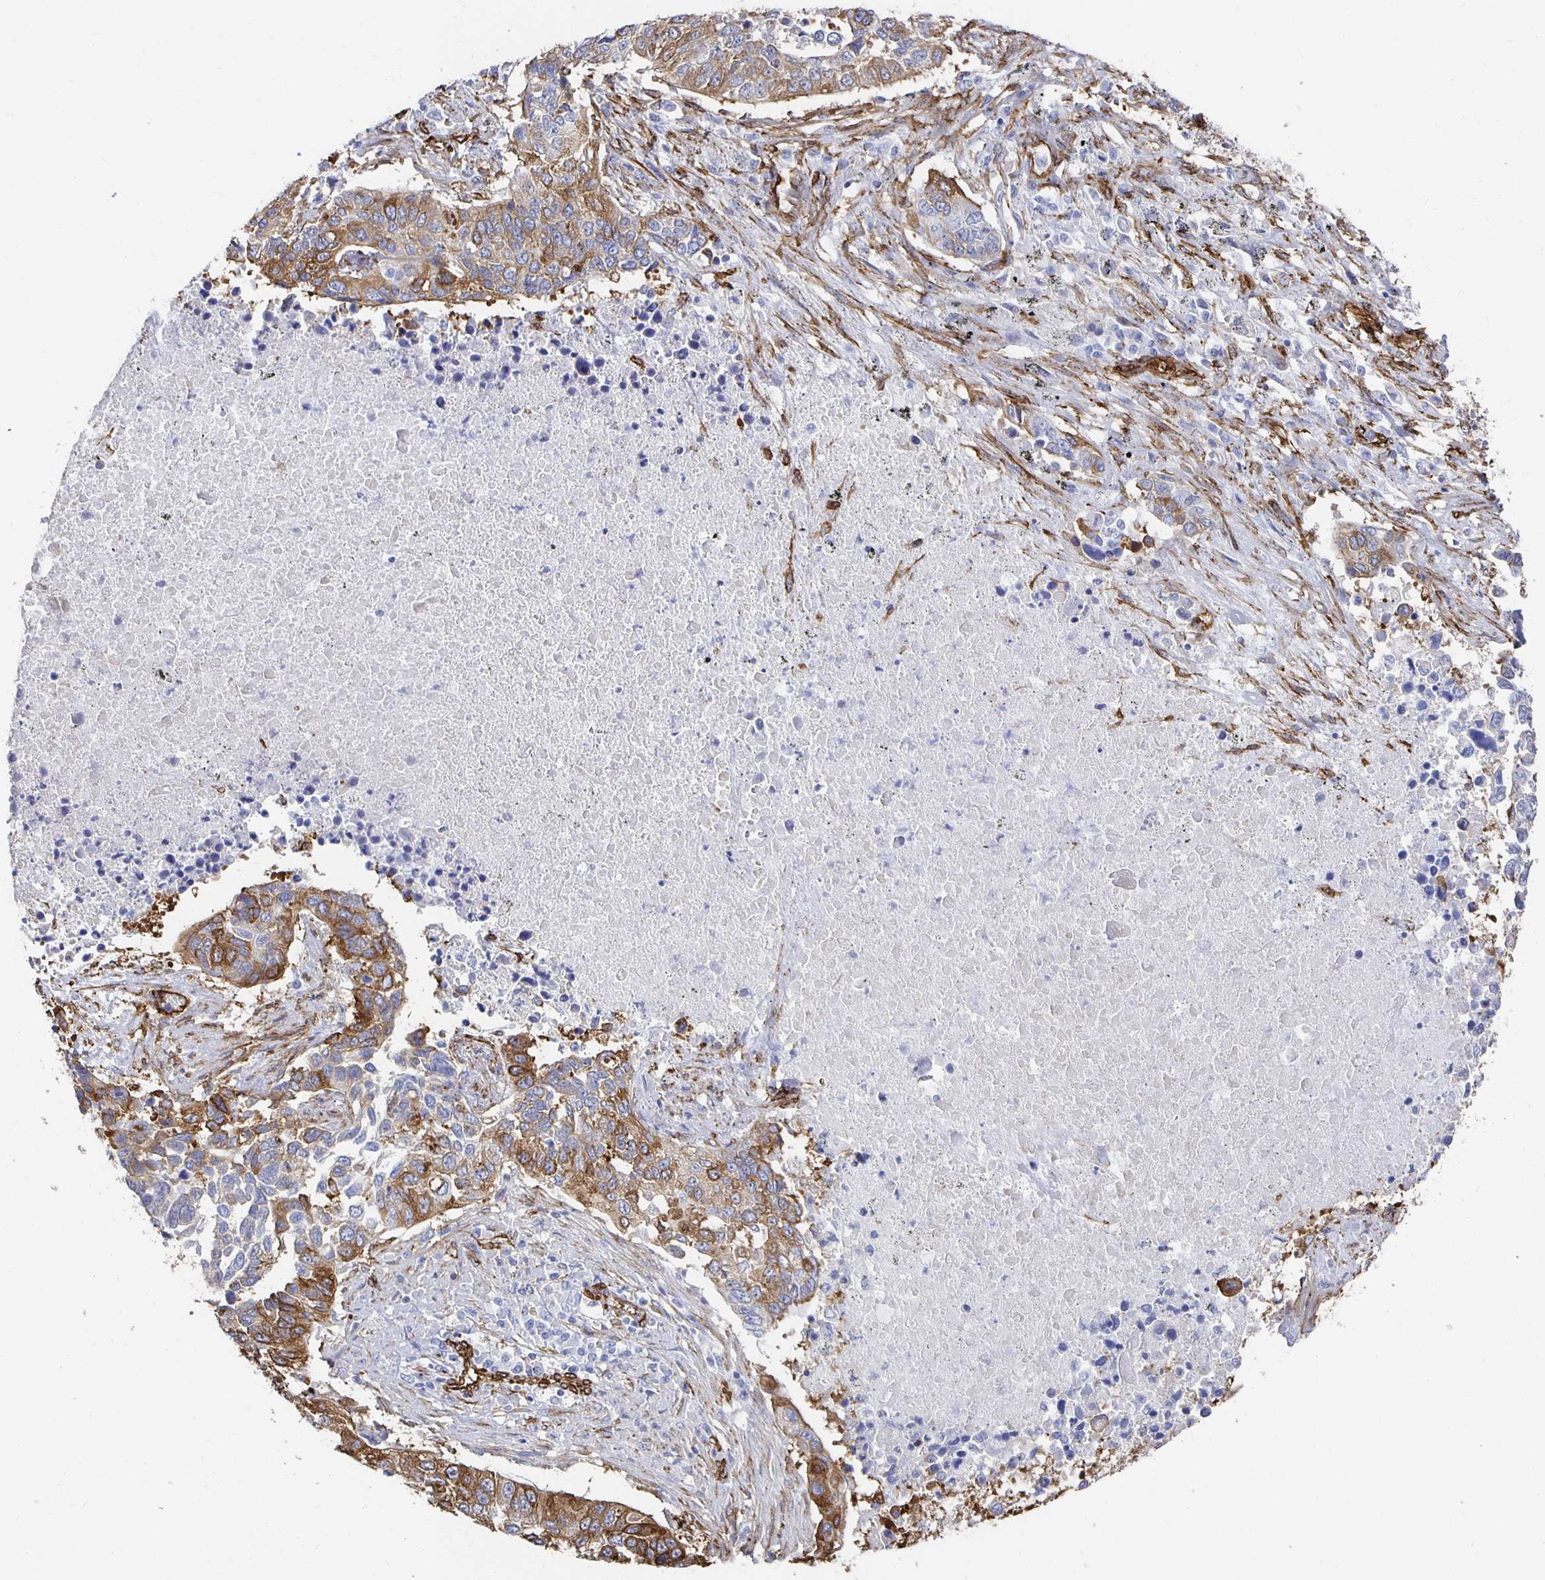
{"staining": {"intensity": "moderate", "quantity": "<25%", "location": "cytoplasmic/membranous"}, "tissue": "lung cancer", "cell_type": "Tumor cells", "image_type": "cancer", "snomed": [{"axis": "morphology", "description": "Squamous cell carcinoma, NOS"}, {"axis": "topography", "description": "Lung"}], "caption": "Squamous cell carcinoma (lung) stained with DAB (3,3'-diaminobenzidine) IHC shows low levels of moderate cytoplasmic/membranous expression in approximately <25% of tumor cells. (brown staining indicates protein expression, while blue staining denotes nuclei).", "gene": "VIPR2", "patient": {"sex": "male", "age": 62}}